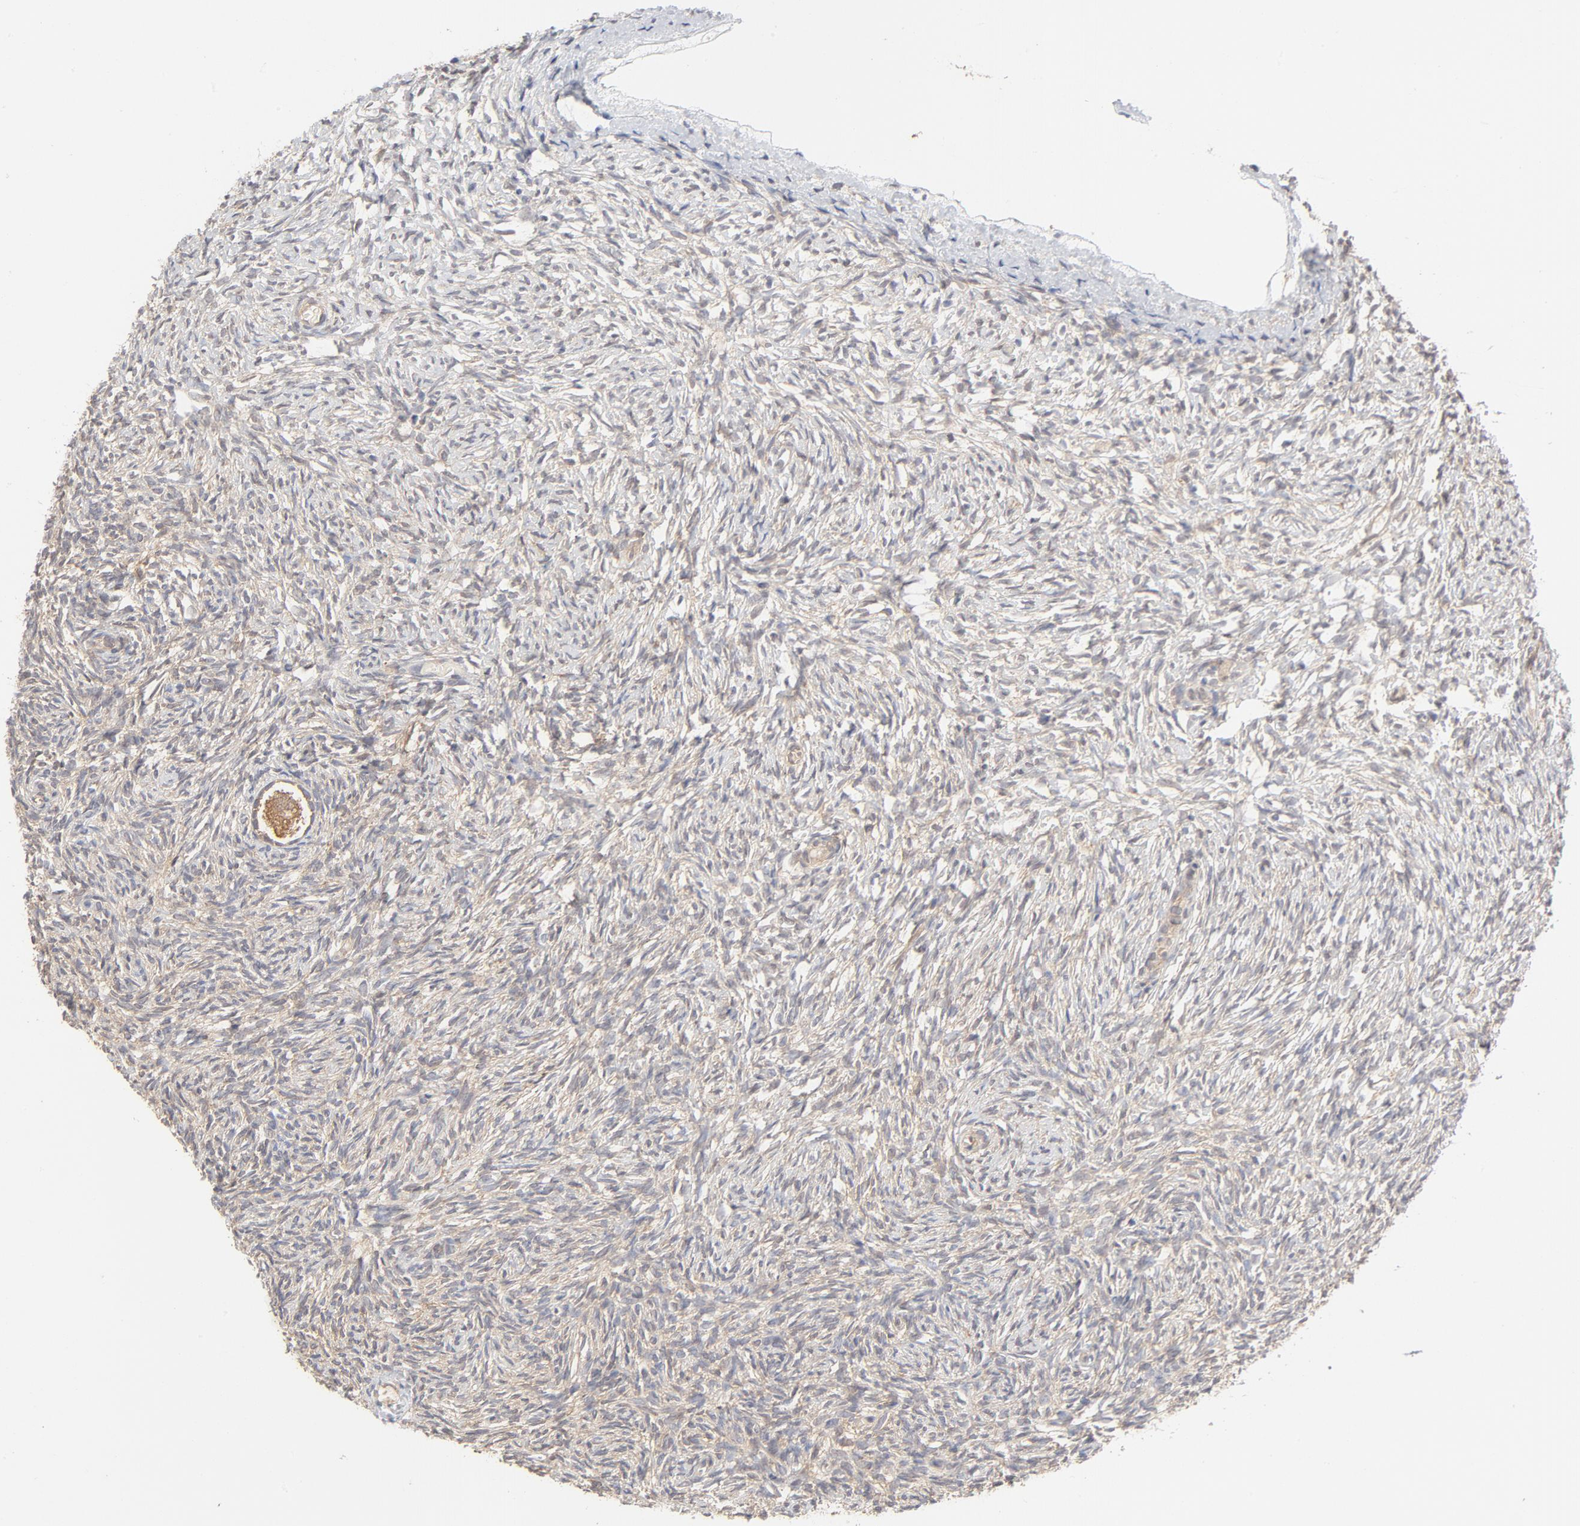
{"staining": {"intensity": "weak", "quantity": ">75%", "location": "cytoplasmic/membranous"}, "tissue": "ovary", "cell_type": "Follicle cells", "image_type": "normal", "snomed": [{"axis": "morphology", "description": "Normal tissue, NOS"}, {"axis": "topography", "description": "Ovary"}], "caption": "This image demonstrates immunohistochemistry staining of unremarkable ovary, with low weak cytoplasmic/membranous positivity in approximately >75% of follicle cells.", "gene": "ASMTL", "patient": {"sex": "female", "age": 35}}